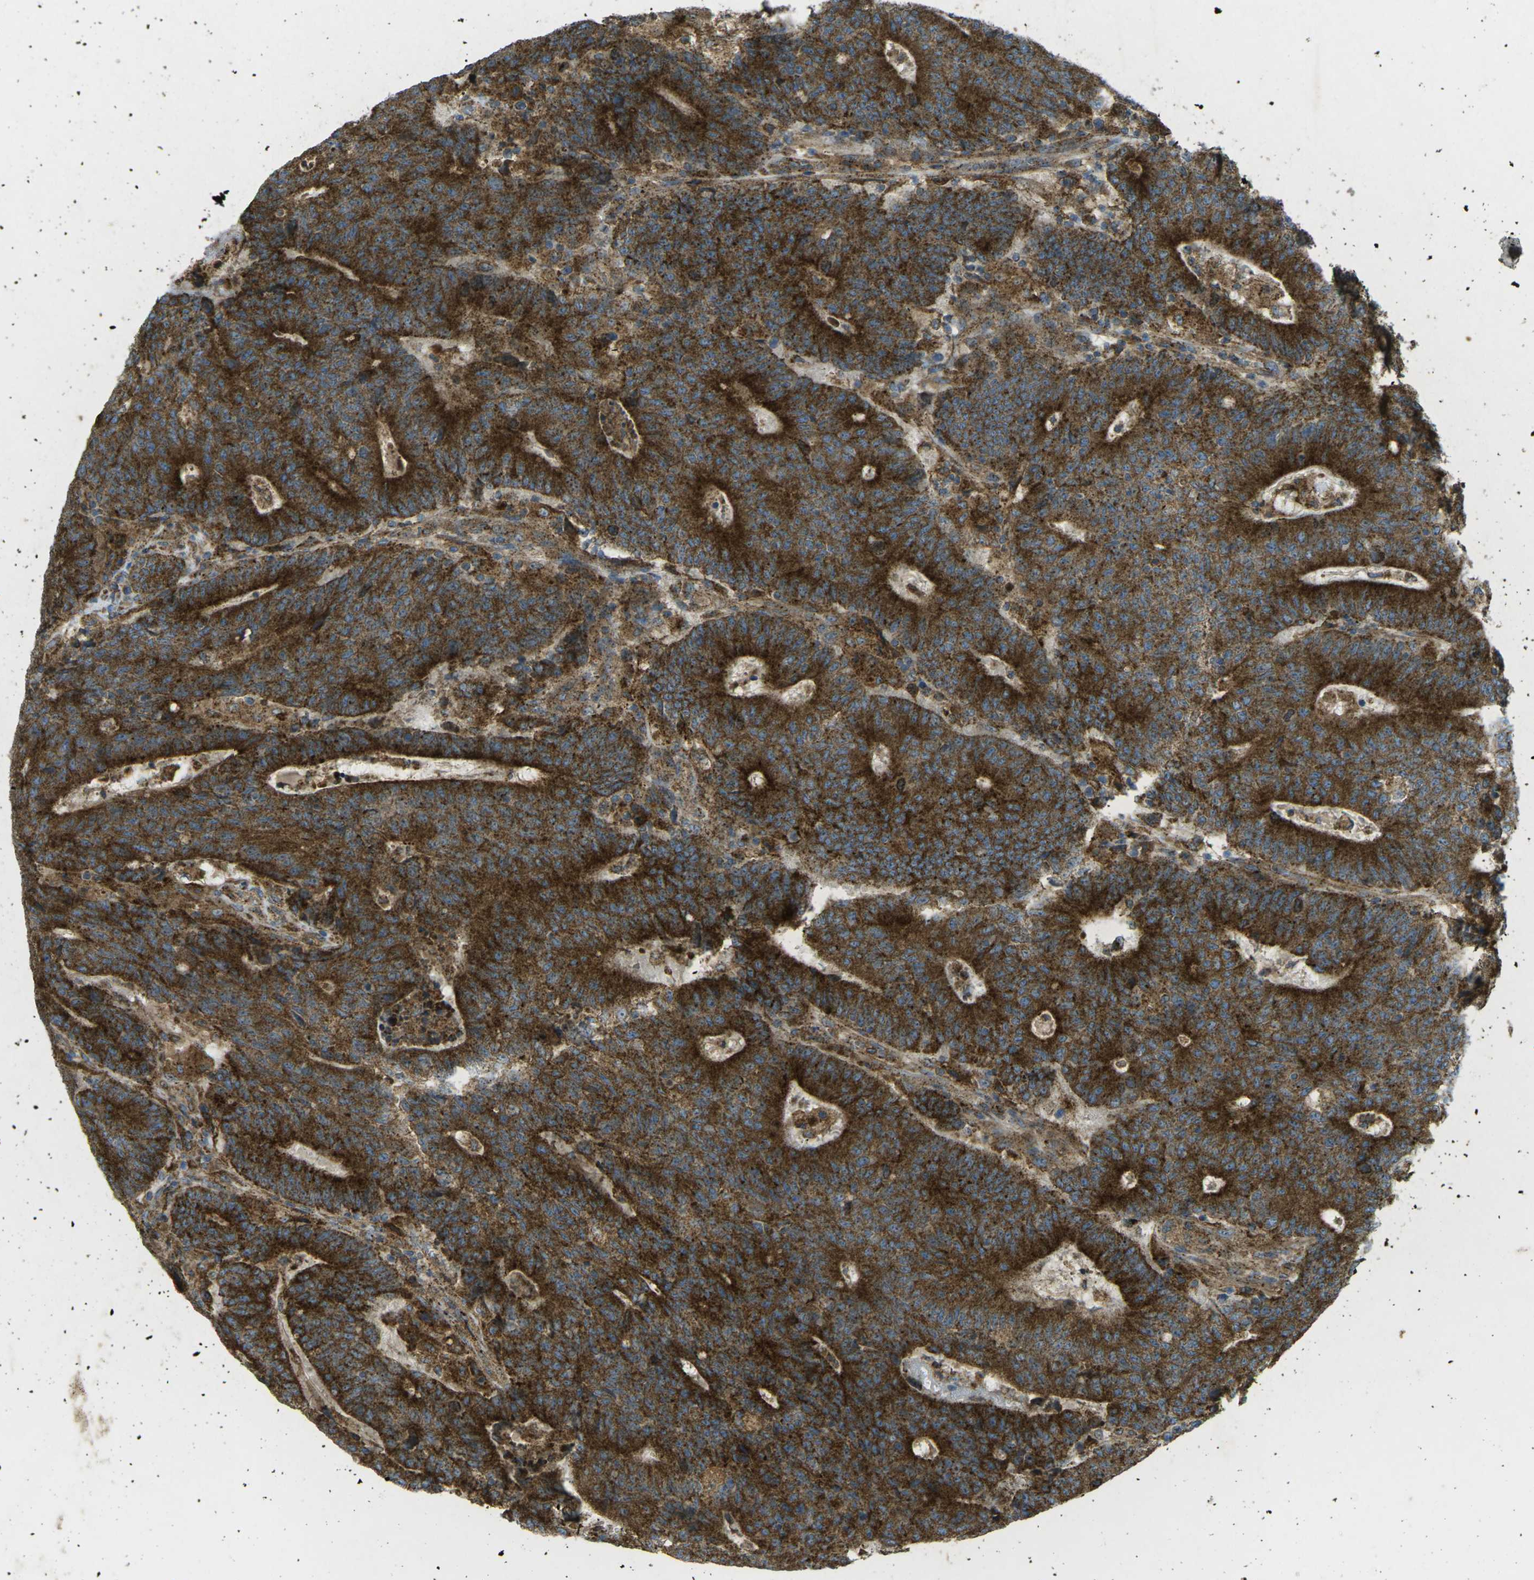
{"staining": {"intensity": "strong", "quantity": ">75%", "location": "cytoplasmic/membranous"}, "tissue": "colorectal cancer", "cell_type": "Tumor cells", "image_type": "cancer", "snomed": [{"axis": "morphology", "description": "Normal tissue, NOS"}, {"axis": "morphology", "description": "Adenocarcinoma, NOS"}, {"axis": "topography", "description": "Colon"}], "caption": "DAB immunohistochemical staining of adenocarcinoma (colorectal) reveals strong cytoplasmic/membranous protein staining in approximately >75% of tumor cells. Using DAB (3,3'-diaminobenzidine) (brown) and hematoxylin (blue) stains, captured at high magnification using brightfield microscopy.", "gene": "CHMP3", "patient": {"sex": "female", "age": 75}}